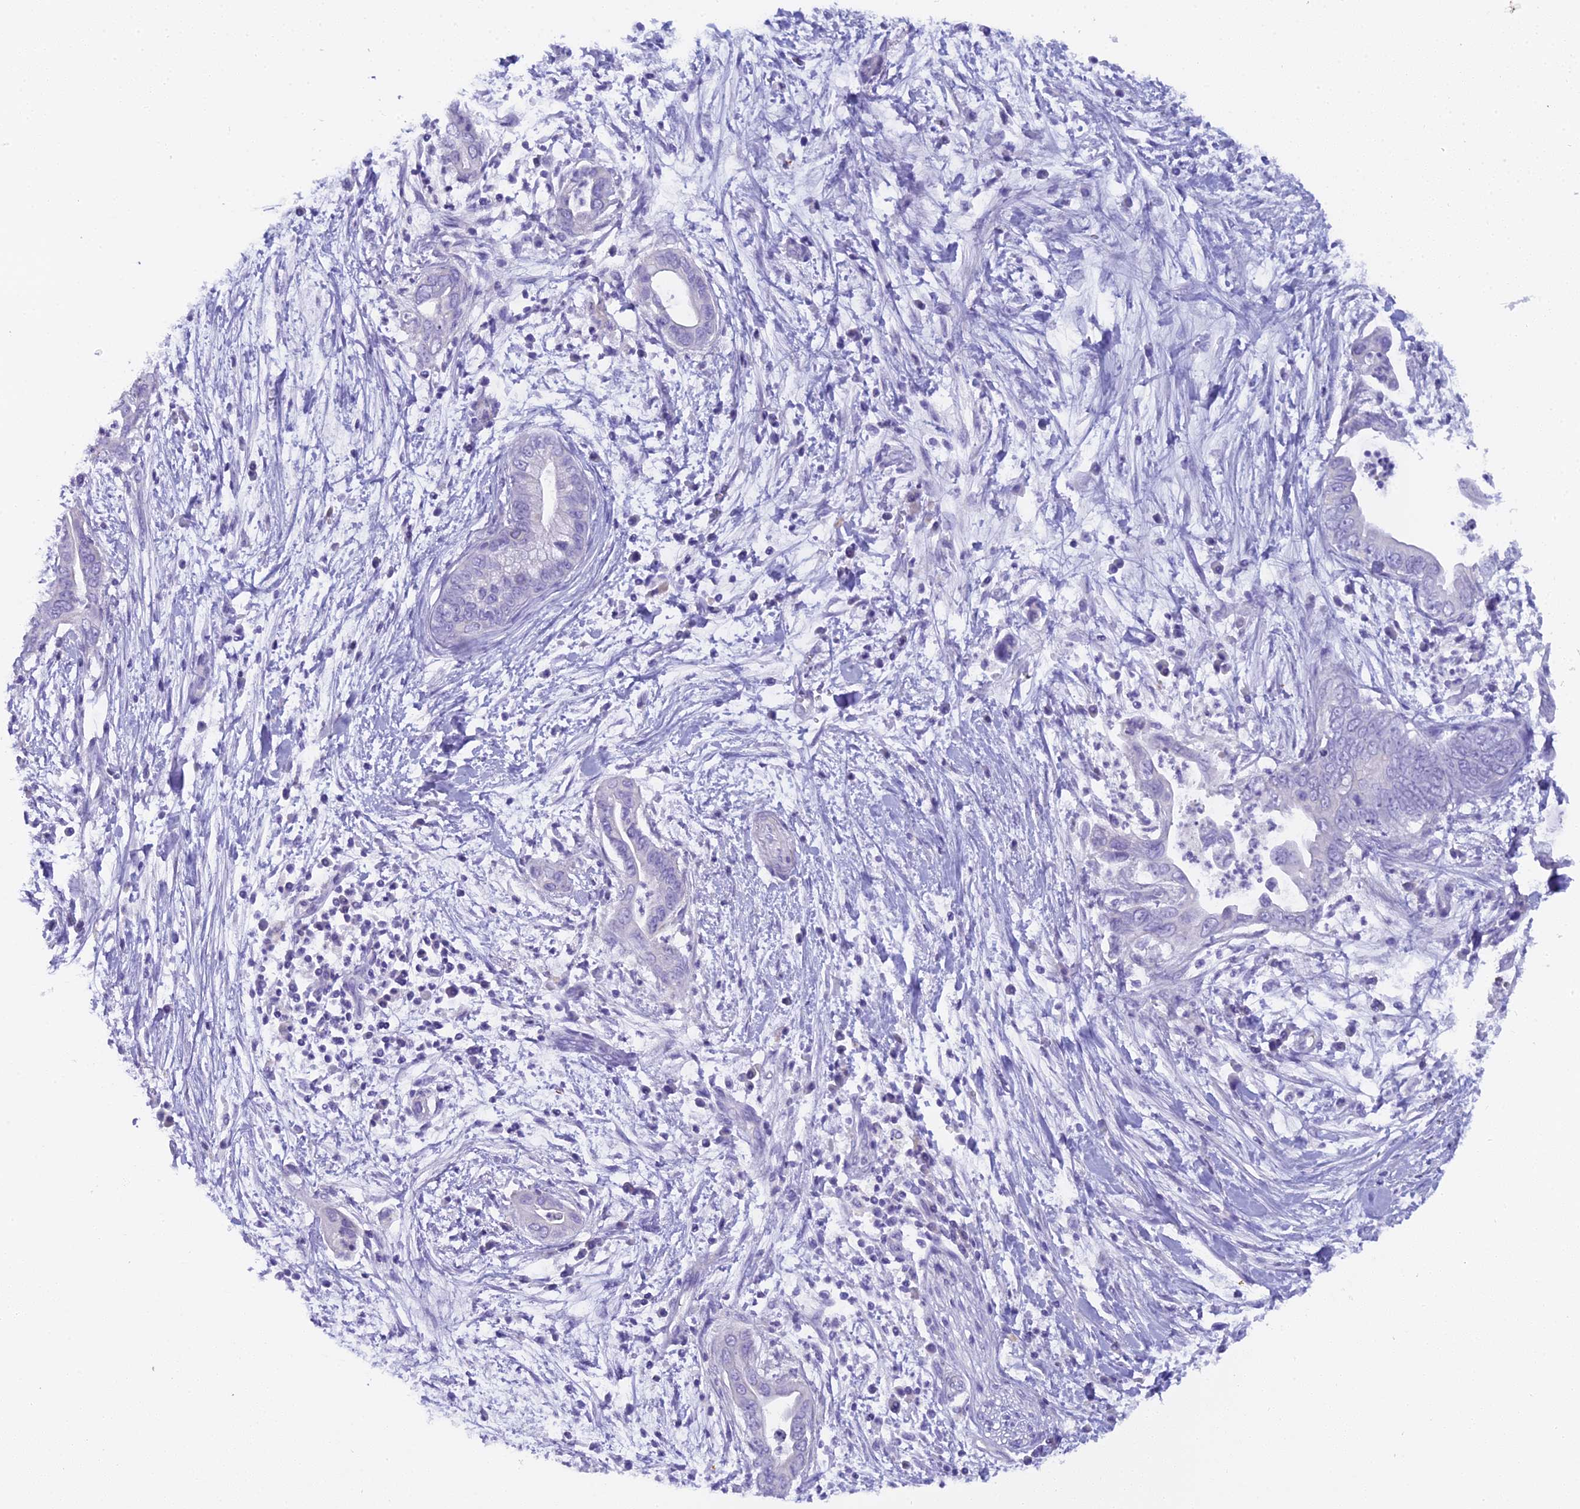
{"staining": {"intensity": "negative", "quantity": "none", "location": "none"}, "tissue": "pancreatic cancer", "cell_type": "Tumor cells", "image_type": "cancer", "snomed": [{"axis": "morphology", "description": "Adenocarcinoma, NOS"}, {"axis": "topography", "description": "Pancreas"}], "caption": "Human adenocarcinoma (pancreatic) stained for a protein using immunohistochemistry (IHC) displays no expression in tumor cells.", "gene": "UNC80", "patient": {"sex": "male", "age": 75}}